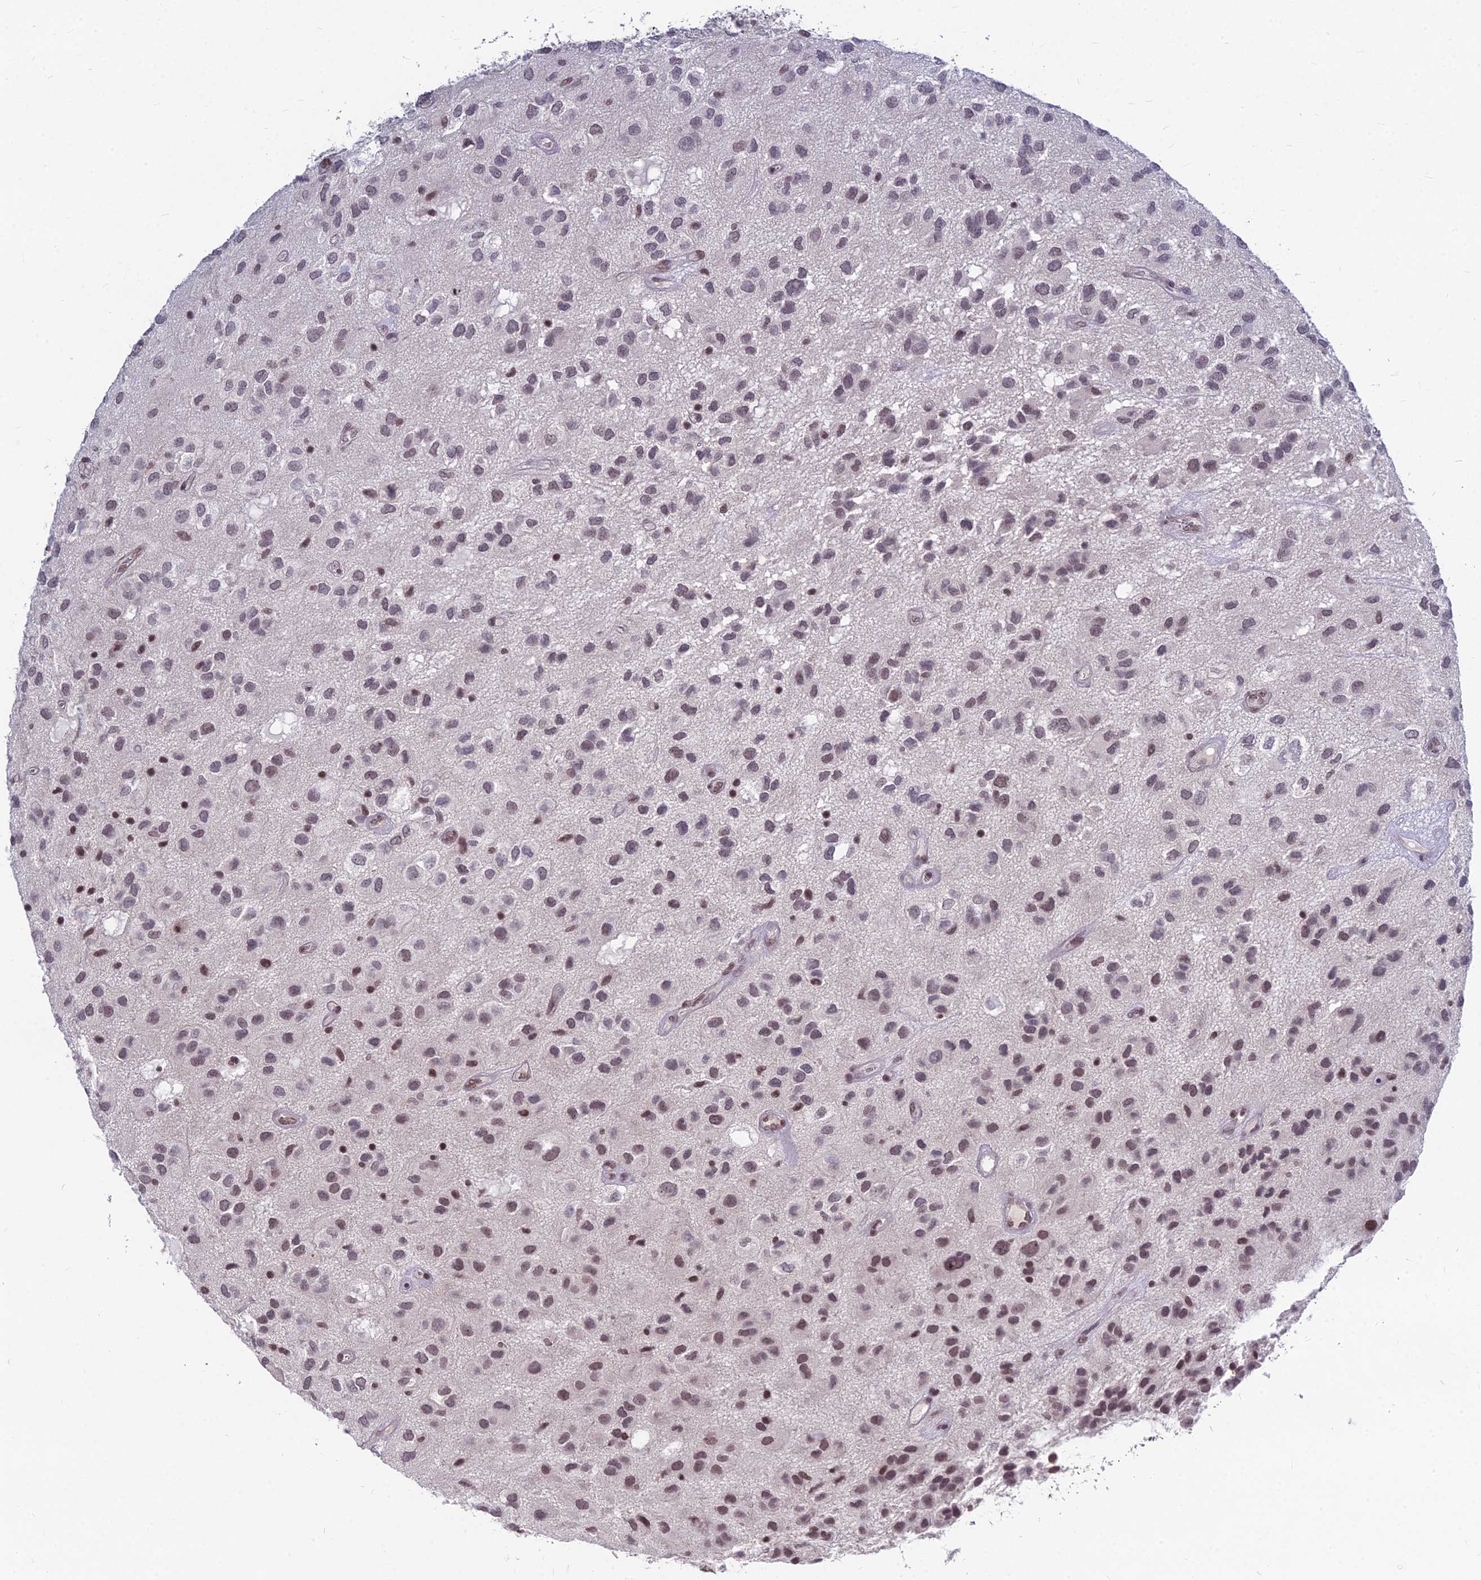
{"staining": {"intensity": "moderate", "quantity": "25%-75%", "location": "nuclear"}, "tissue": "glioma", "cell_type": "Tumor cells", "image_type": "cancer", "snomed": [{"axis": "morphology", "description": "Glioma, malignant, Low grade"}, {"axis": "topography", "description": "Brain"}], "caption": "High-magnification brightfield microscopy of malignant glioma (low-grade) stained with DAB (brown) and counterstained with hematoxylin (blue). tumor cells exhibit moderate nuclear expression is seen in approximately25%-75% of cells. Nuclei are stained in blue.", "gene": "KAT7", "patient": {"sex": "male", "age": 66}}